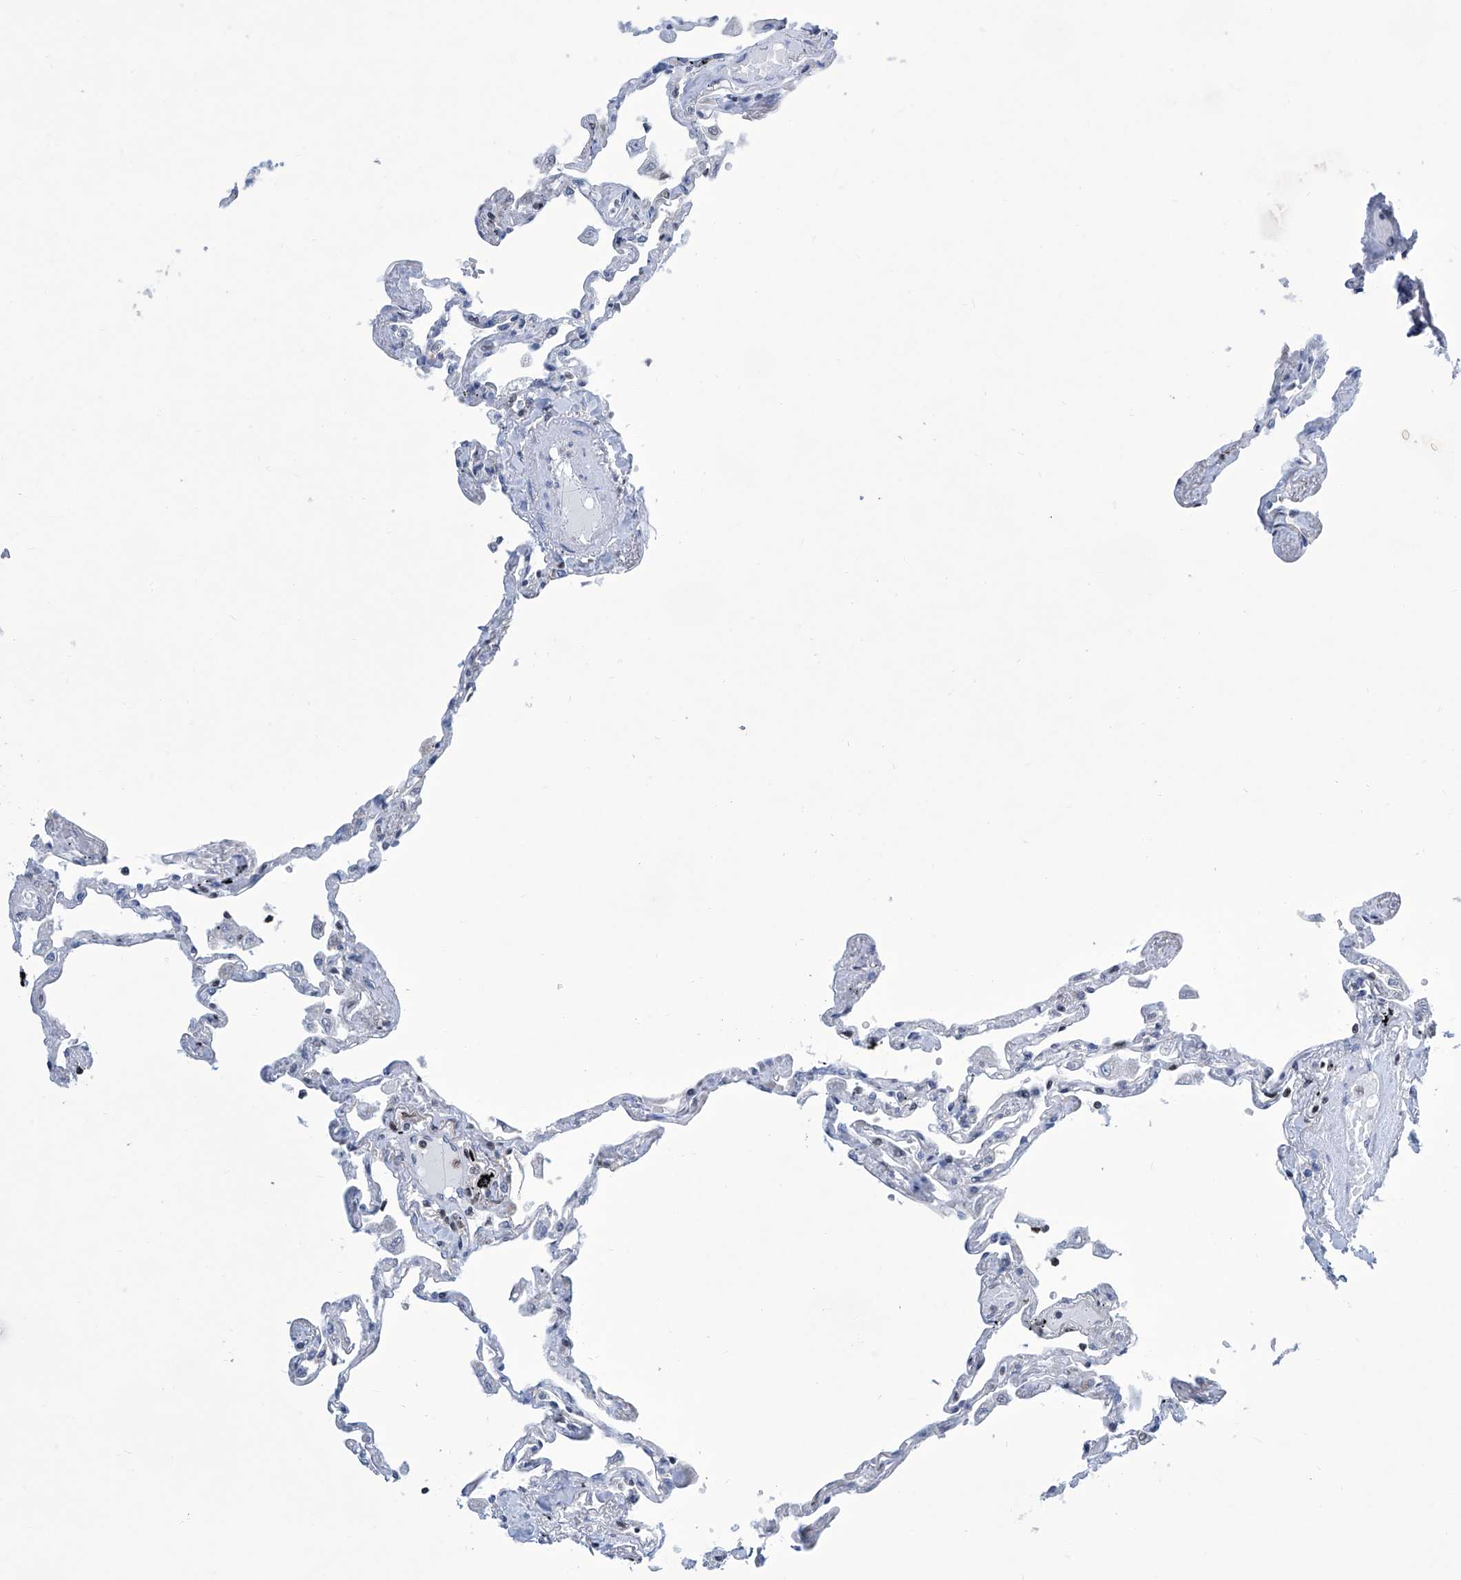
{"staining": {"intensity": "moderate", "quantity": "<25%", "location": "nuclear"}, "tissue": "lung", "cell_type": "Alveolar cells", "image_type": "normal", "snomed": [{"axis": "morphology", "description": "Normal tissue, NOS"}, {"axis": "topography", "description": "Lung"}], "caption": "Alveolar cells reveal moderate nuclear expression in about <25% of cells in benign lung. (Stains: DAB (3,3'-diaminobenzidine) in brown, nuclei in blue, Microscopy: brightfield microscopy at high magnification).", "gene": "SREBF2", "patient": {"sex": "female", "age": 67}}